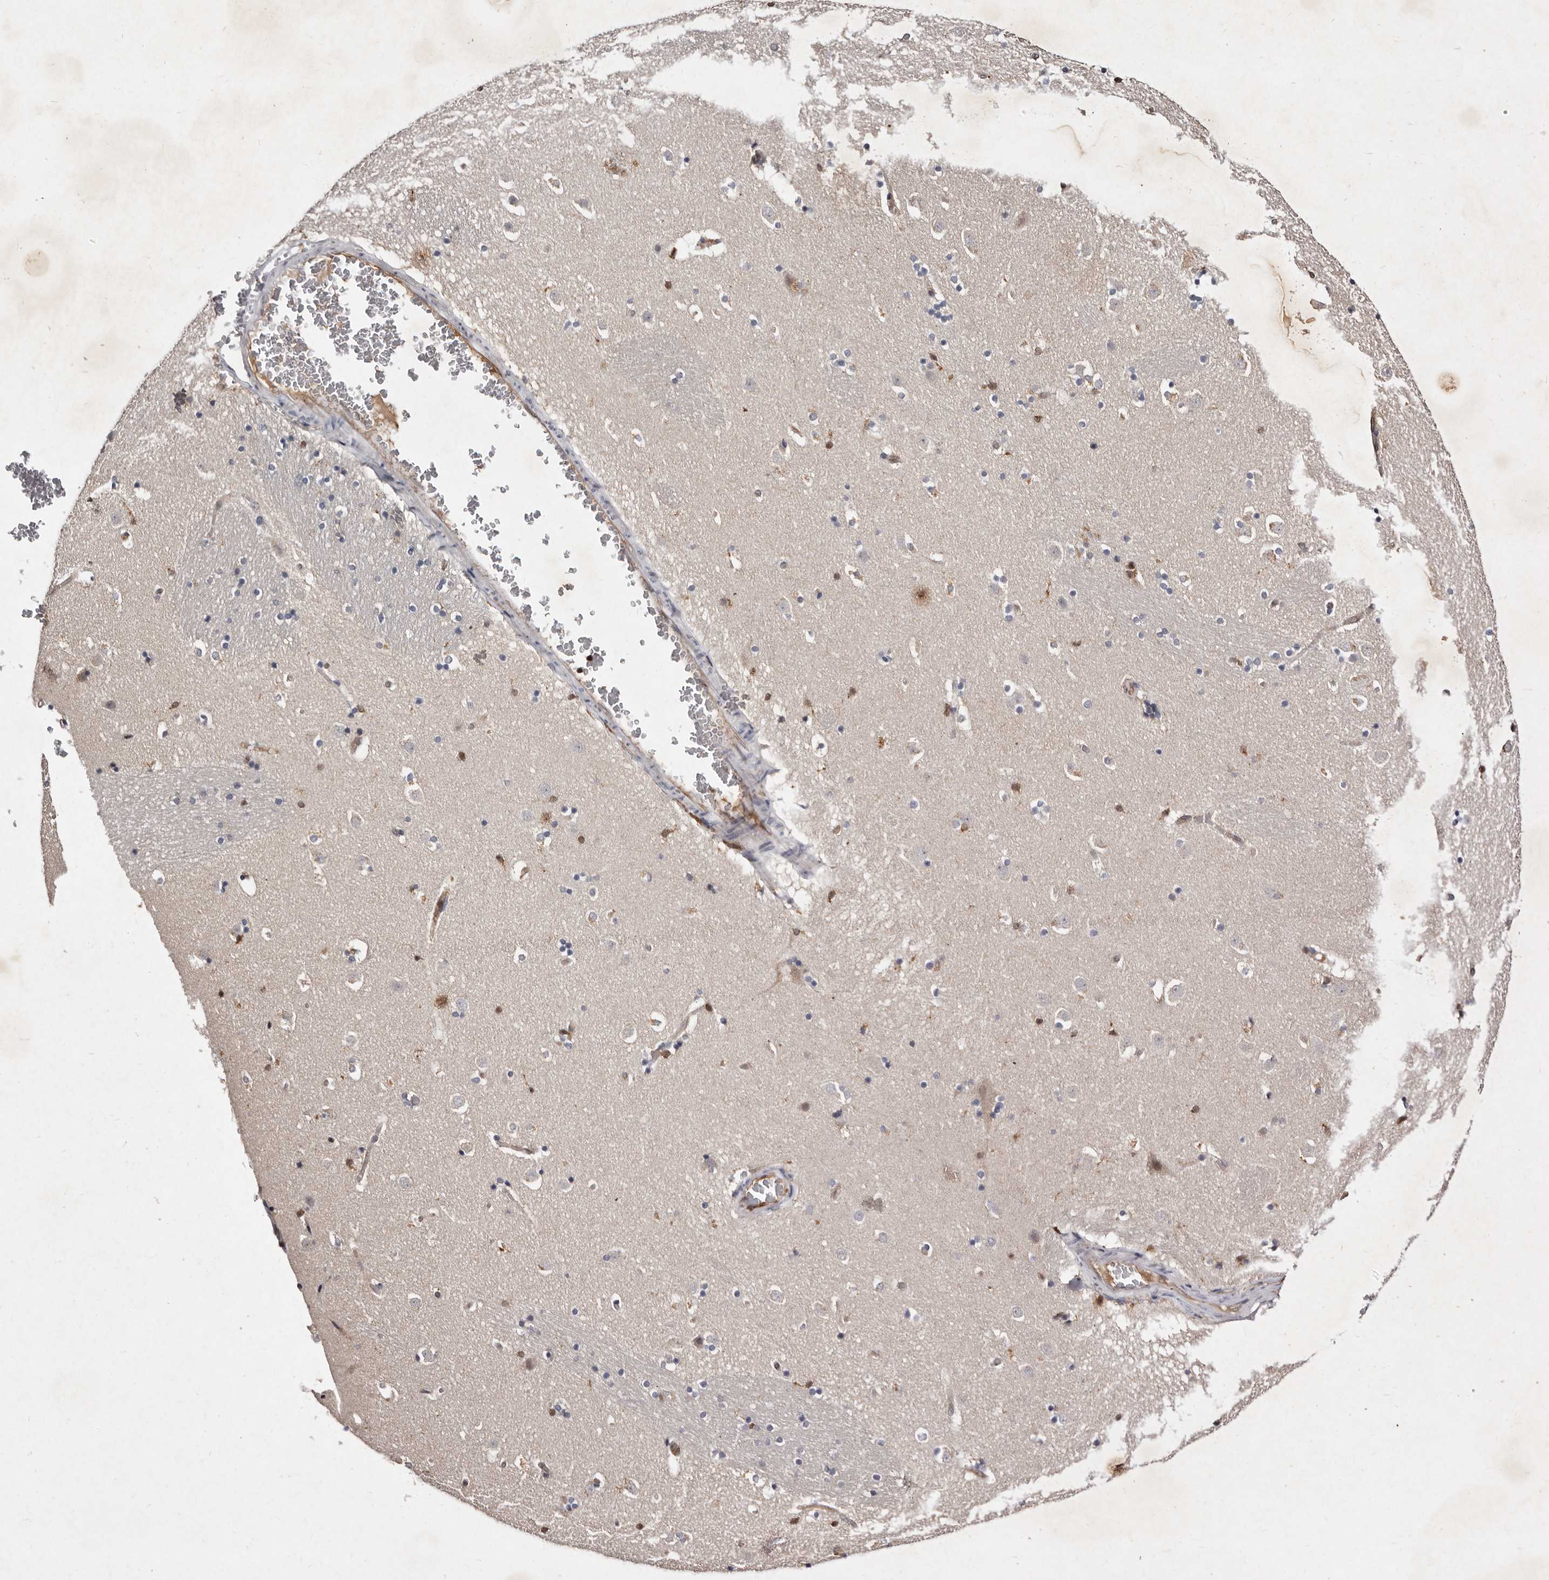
{"staining": {"intensity": "moderate", "quantity": "<25%", "location": "cytoplasmic/membranous"}, "tissue": "caudate", "cell_type": "Glial cells", "image_type": "normal", "snomed": [{"axis": "morphology", "description": "Normal tissue, NOS"}, {"axis": "topography", "description": "Lateral ventricle wall"}], "caption": "Protein analysis of unremarkable caudate reveals moderate cytoplasmic/membranous staining in approximately <25% of glial cells.", "gene": "GIMAP4", "patient": {"sex": "male", "age": 45}}